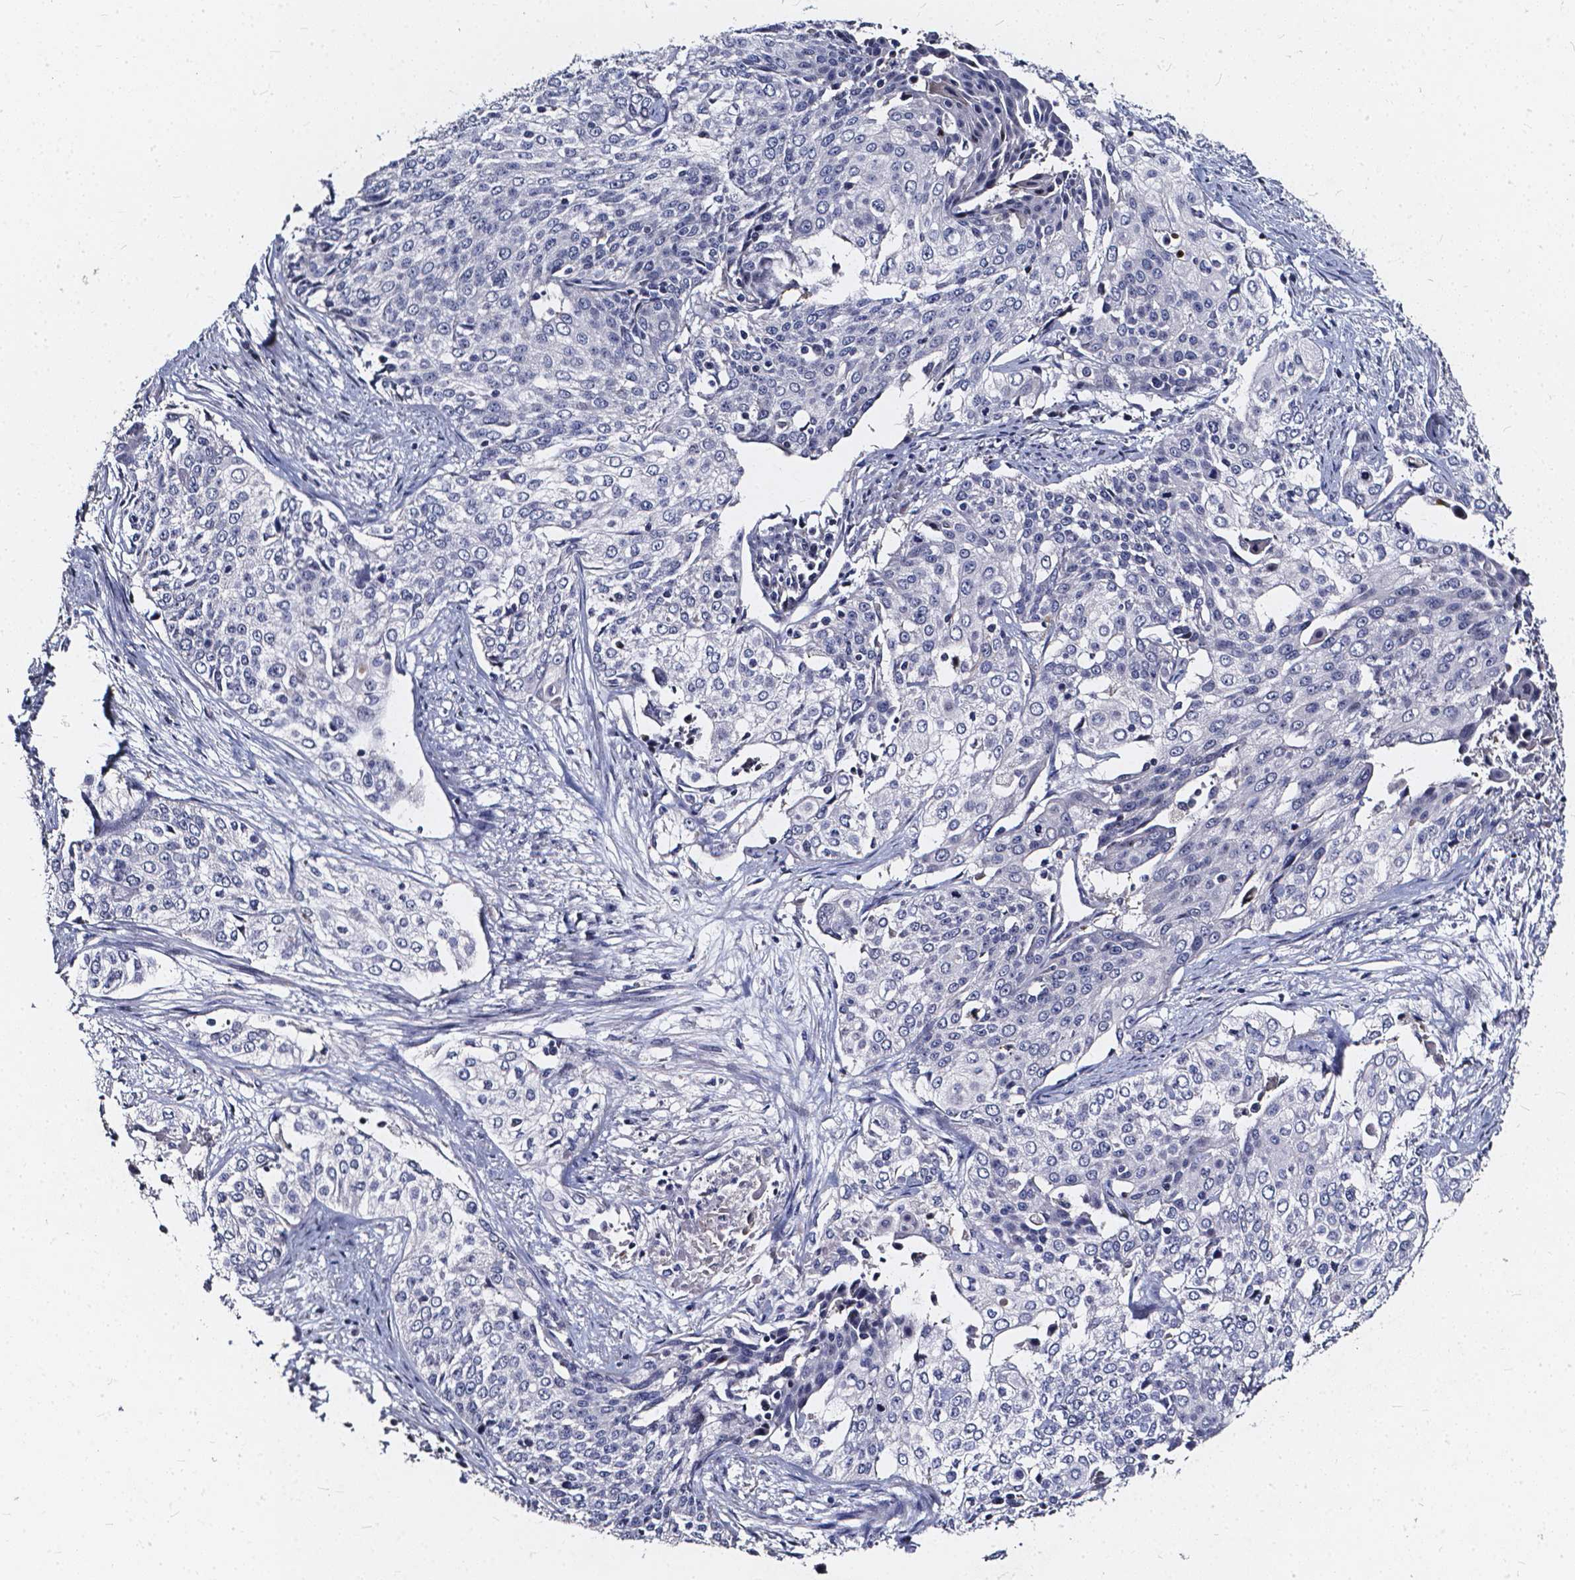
{"staining": {"intensity": "negative", "quantity": "none", "location": "none"}, "tissue": "cervical cancer", "cell_type": "Tumor cells", "image_type": "cancer", "snomed": [{"axis": "morphology", "description": "Squamous cell carcinoma, NOS"}, {"axis": "topography", "description": "Cervix"}], "caption": "High power microscopy micrograph of an immunohistochemistry histopathology image of squamous cell carcinoma (cervical), revealing no significant staining in tumor cells.", "gene": "SOWAHA", "patient": {"sex": "female", "age": 39}}